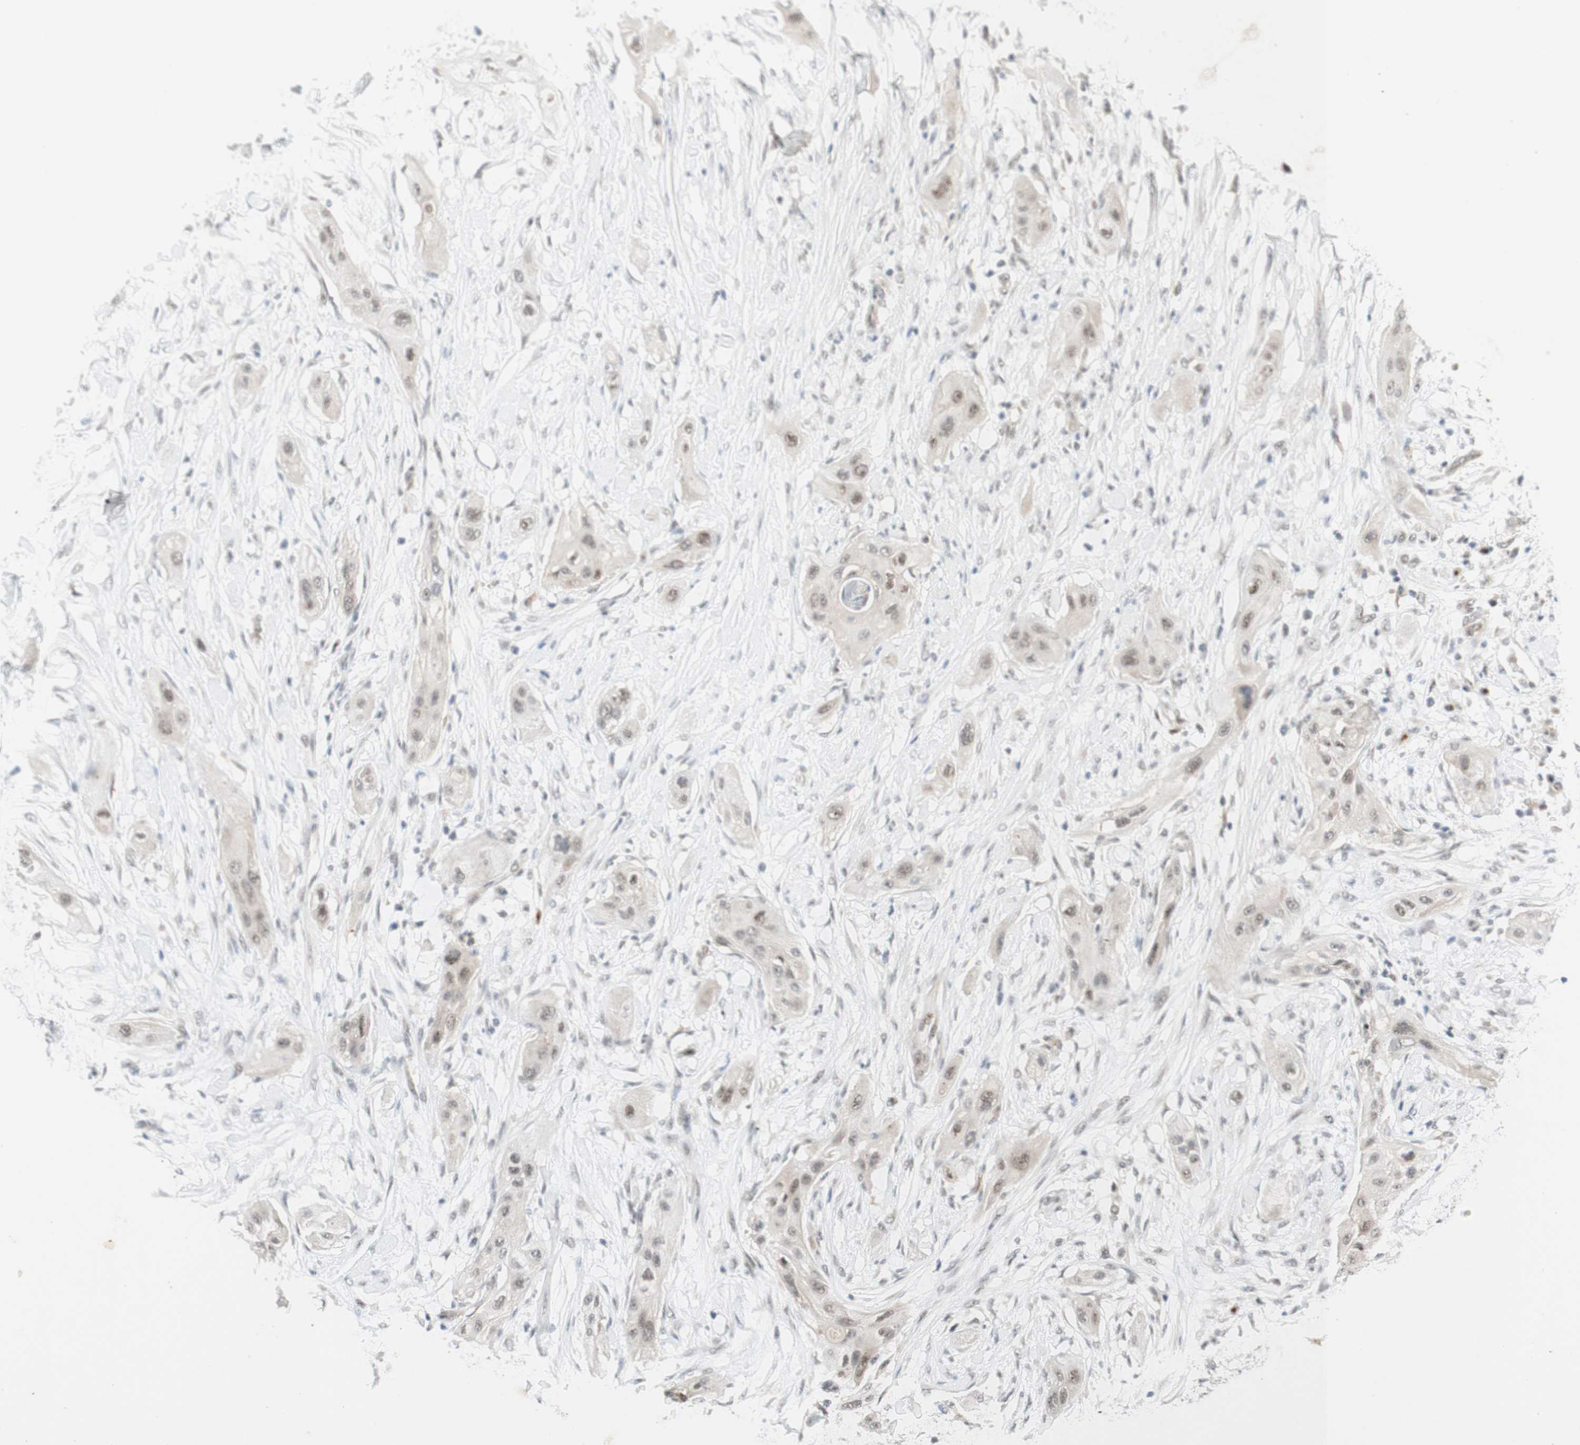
{"staining": {"intensity": "weak", "quantity": ">75%", "location": "cytoplasmic/membranous"}, "tissue": "lung cancer", "cell_type": "Tumor cells", "image_type": "cancer", "snomed": [{"axis": "morphology", "description": "Squamous cell carcinoma, NOS"}, {"axis": "topography", "description": "Lung"}], "caption": "Approximately >75% of tumor cells in lung cancer exhibit weak cytoplasmic/membranous protein staining as visualized by brown immunohistochemical staining.", "gene": "CYLD", "patient": {"sex": "female", "age": 47}}